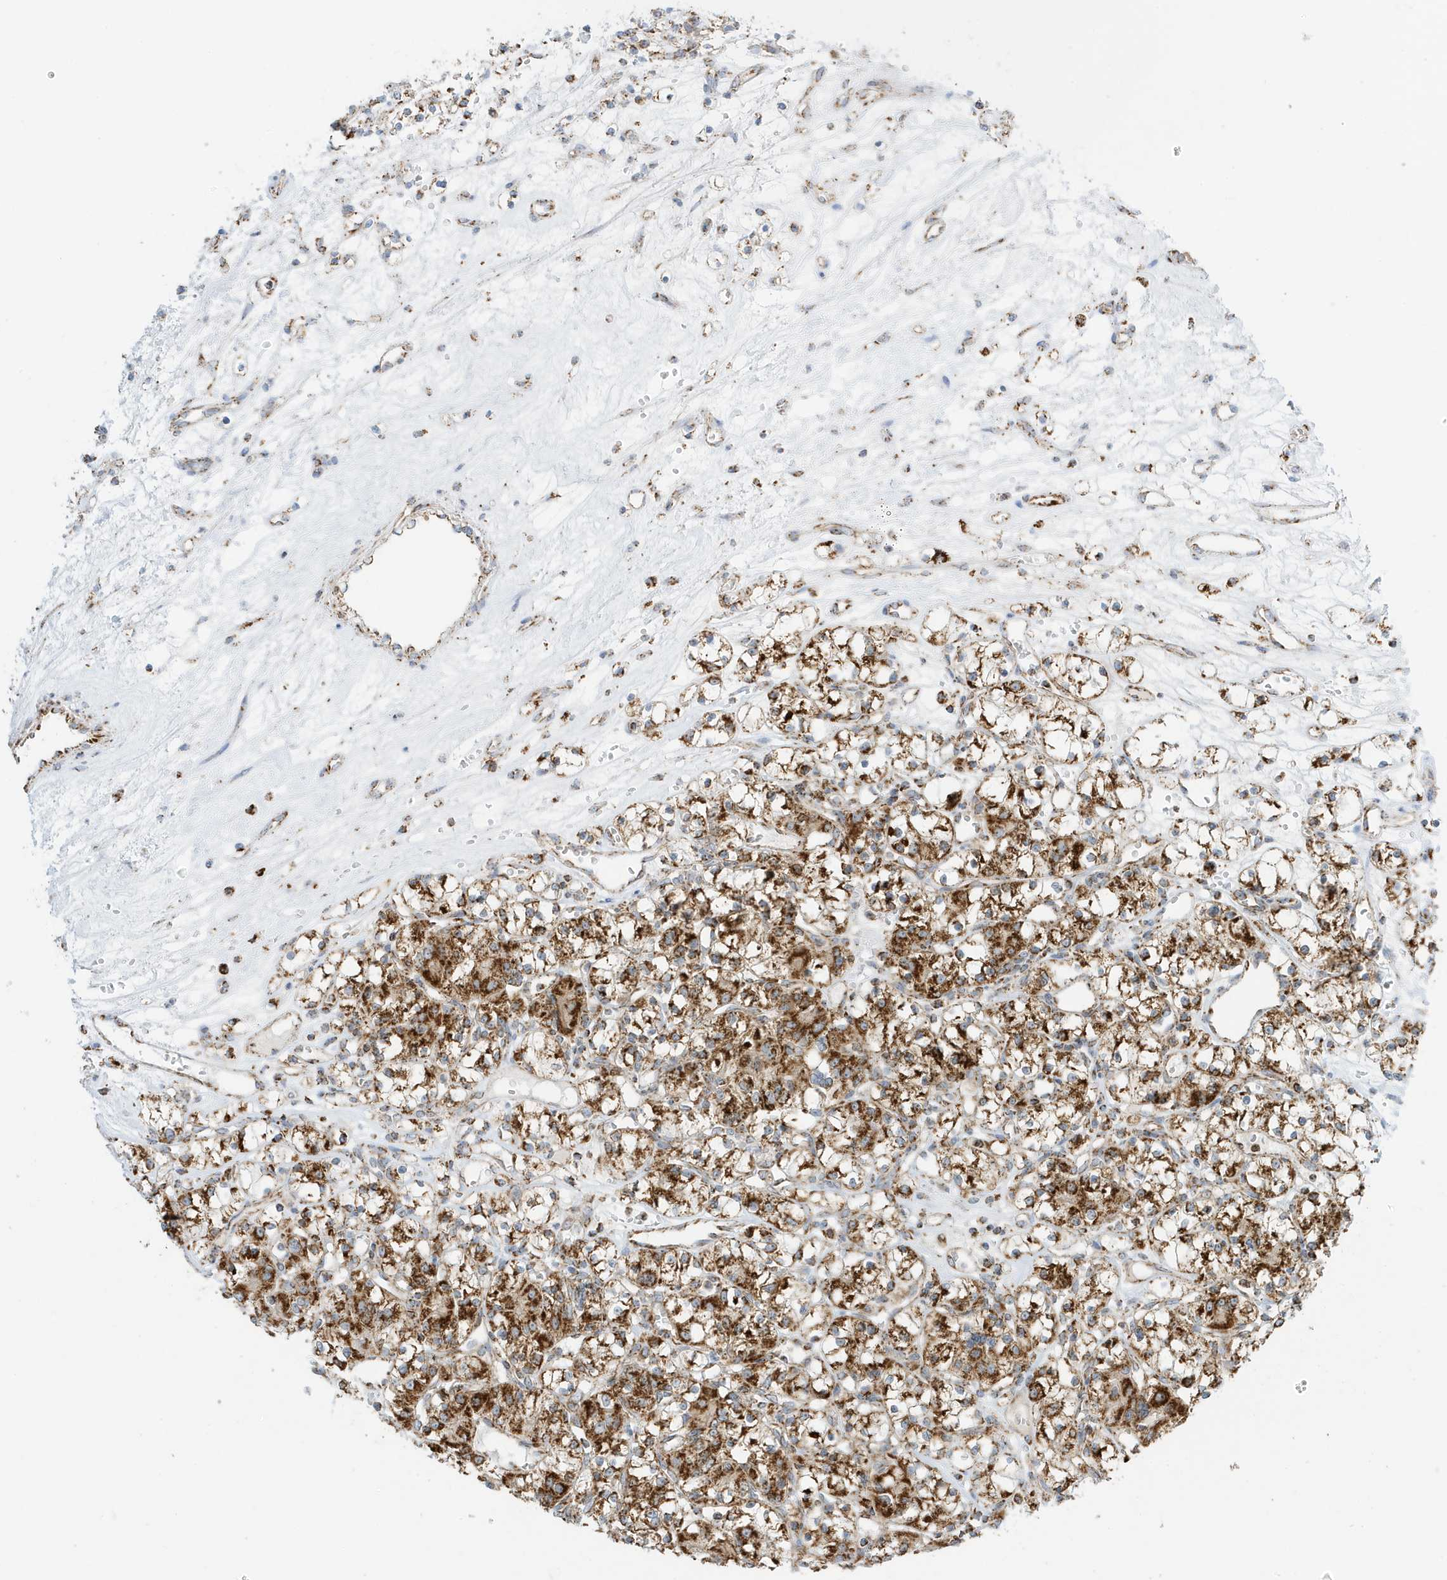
{"staining": {"intensity": "strong", "quantity": ">75%", "location": "cytoplasmic/membranous"}, "tissue": "renal cancer", "cell_type": "Tumor cells", "image_type": "cancer", "snomed": [{"axis": "morphology", "description": "Adenocarcinoma, NOS"}, {"axis": "topography", "description": "Kidney"}], "caption": "Immunohistochemical staining of human renal adenocarcinoma displays strong cytoplasmic/membranous protein positivity in about >75% of tumor cells.", "gene": "ATP5ME", "patient": {"sex": "female", "age": 59}}